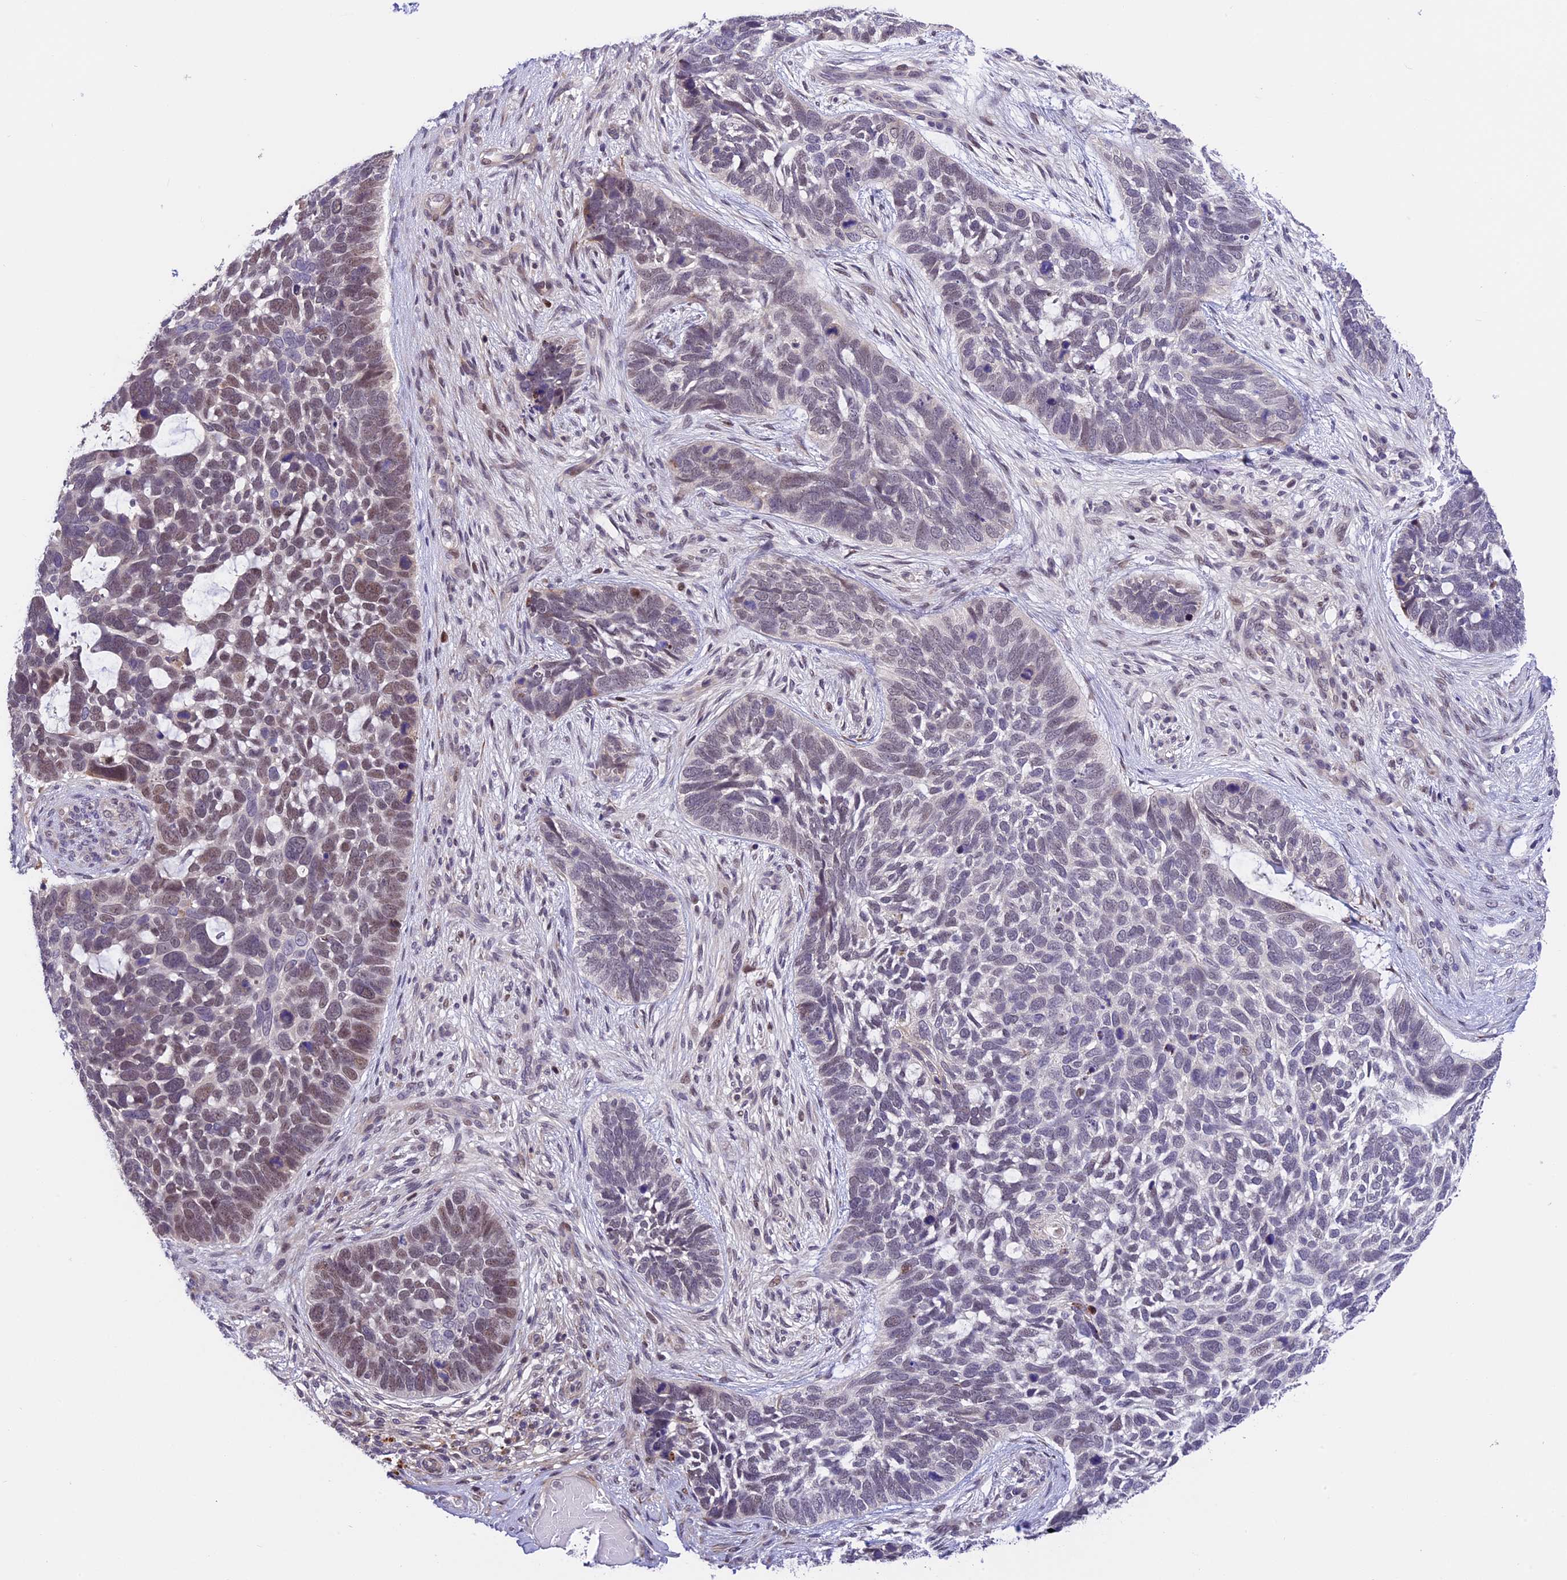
{"staining": {"intensity": "weak", "quantity": "<25%", "location": "nuclear"}, "tissue": "skin cancer", "cell_type": "Tumor cells", "image_type": "cancer", "snomed": [{"axis": "morphology", "description": "Basal cell carcinoma"}, {"axis": "topography", "description": "Skin"}], "caption": "The image exhibits no significant expression in tumor cells of skin basal cell carcinoma.", "gene": "FBXO45", "patient": {"sex": "male", "age": 88}}